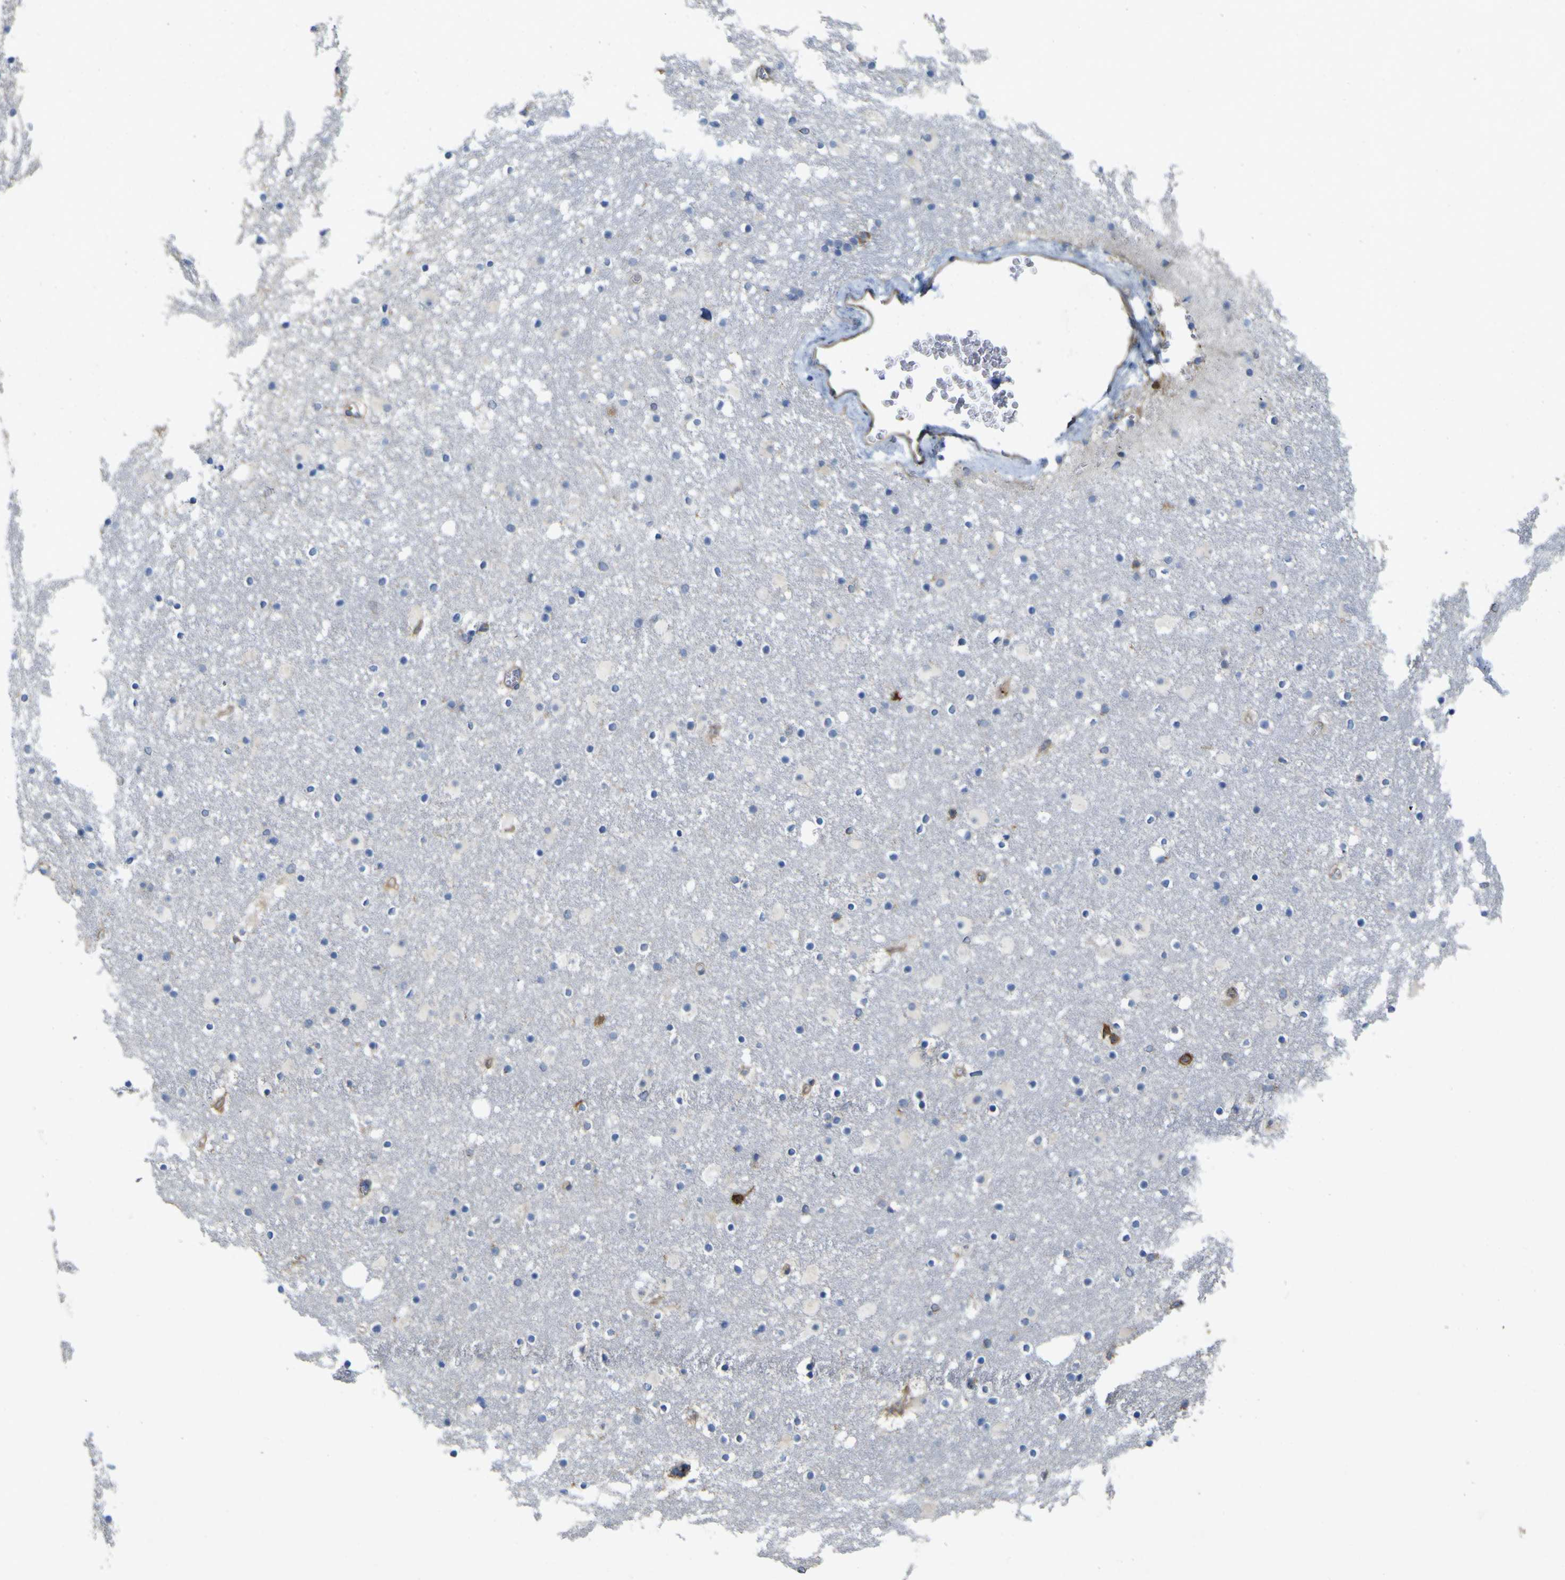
{"staining": {"intensity": "negative", "quantity": "none", "location": "none"}, "tissue": "caudate", "cell_type": "Glial cells", "image_type": "normal", "snomed": [{"axis": "morphology", "description": "Normal tissue, NOS"}, {"axis": "topography", "description": "Lateral ventricle wall"}], "caption": "The immunohistochemistry photomicrograph has no significant expression in glial cells of caudate.", "gene": "MYEOV", "patient": {"sex": "male", "age": 45}}